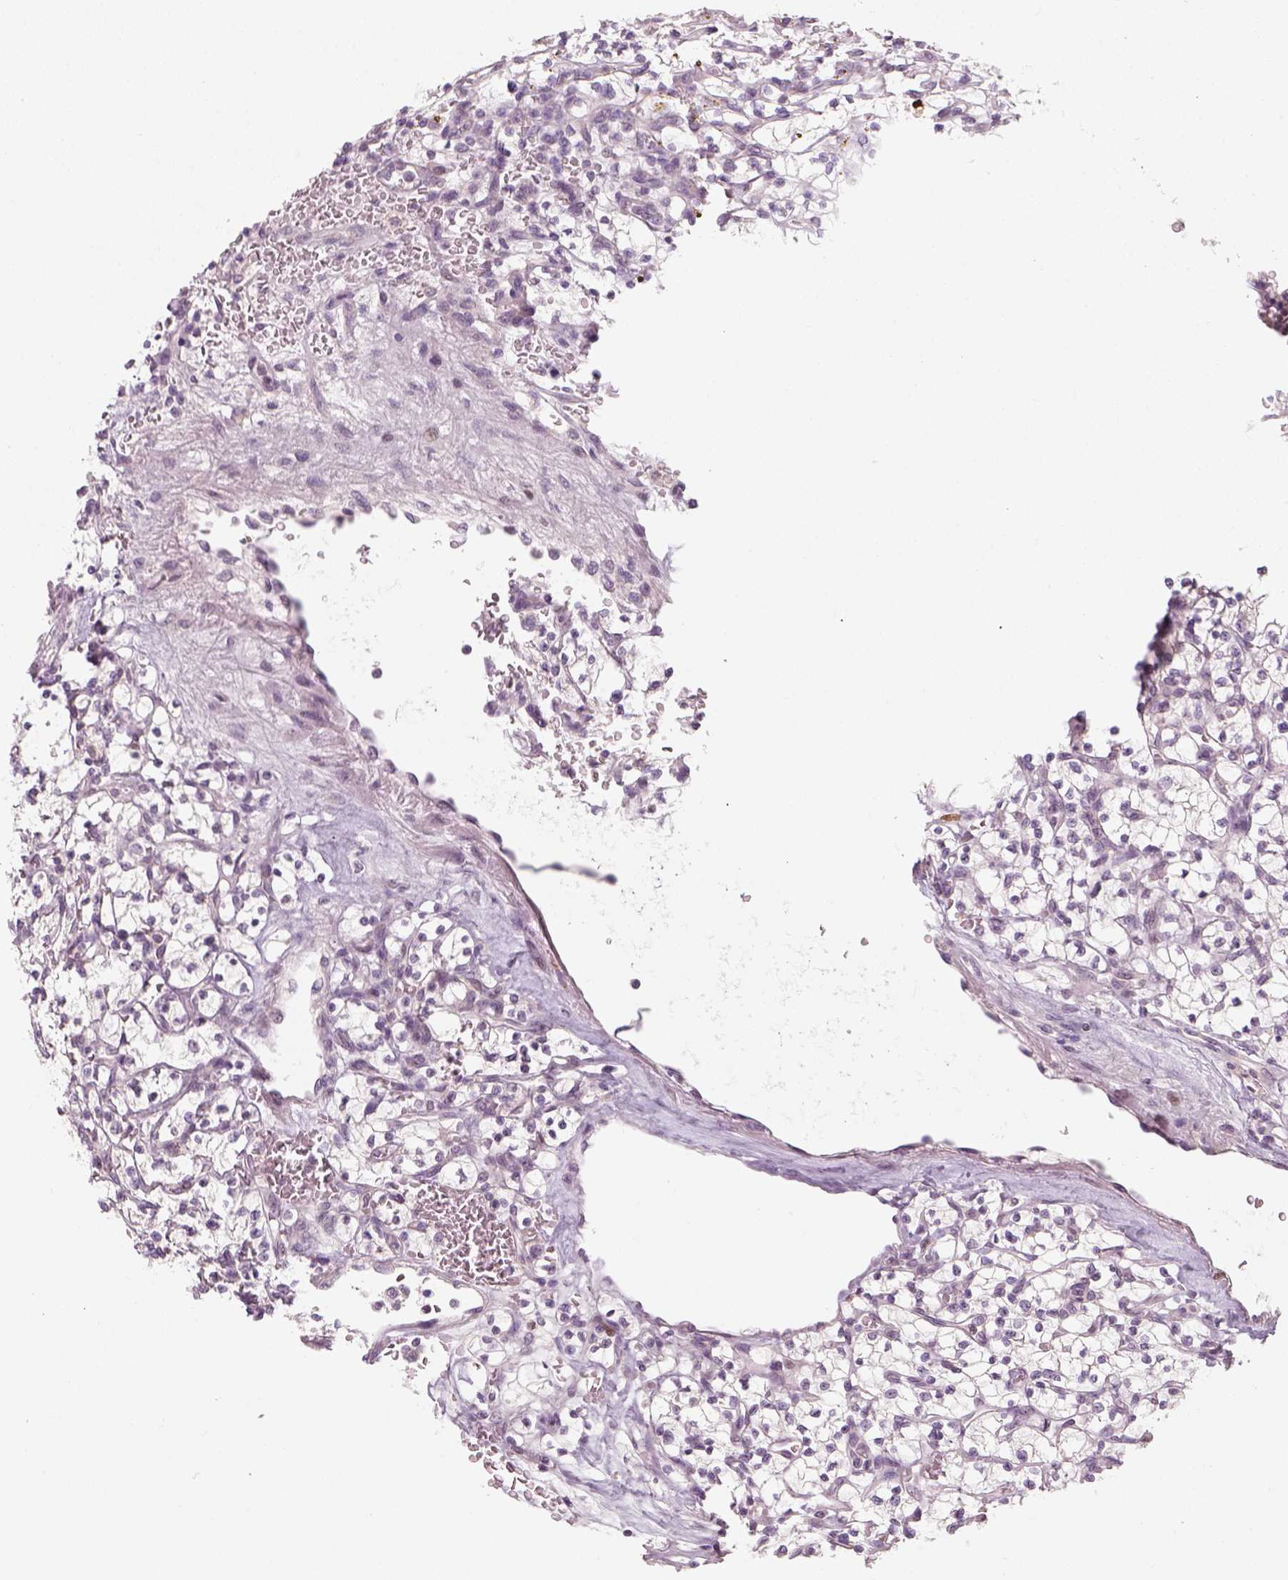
{"staining": {"intensity": "negative", "quantity": "none", "location": "none"}, "tissue": "renal cancer", "cell_type": "Tumor cells", "image_type": "cancer", "snomed": [{"axis": "morphology", "description": "Adenocarcinoma, NOS"}, {"axis": "topography", "description": "Kidney"}], "caption": "Tumor cells show no significant expression in renal cancer.", "gene": "TP53", "patient": {"sex": "female", "age": 64}}